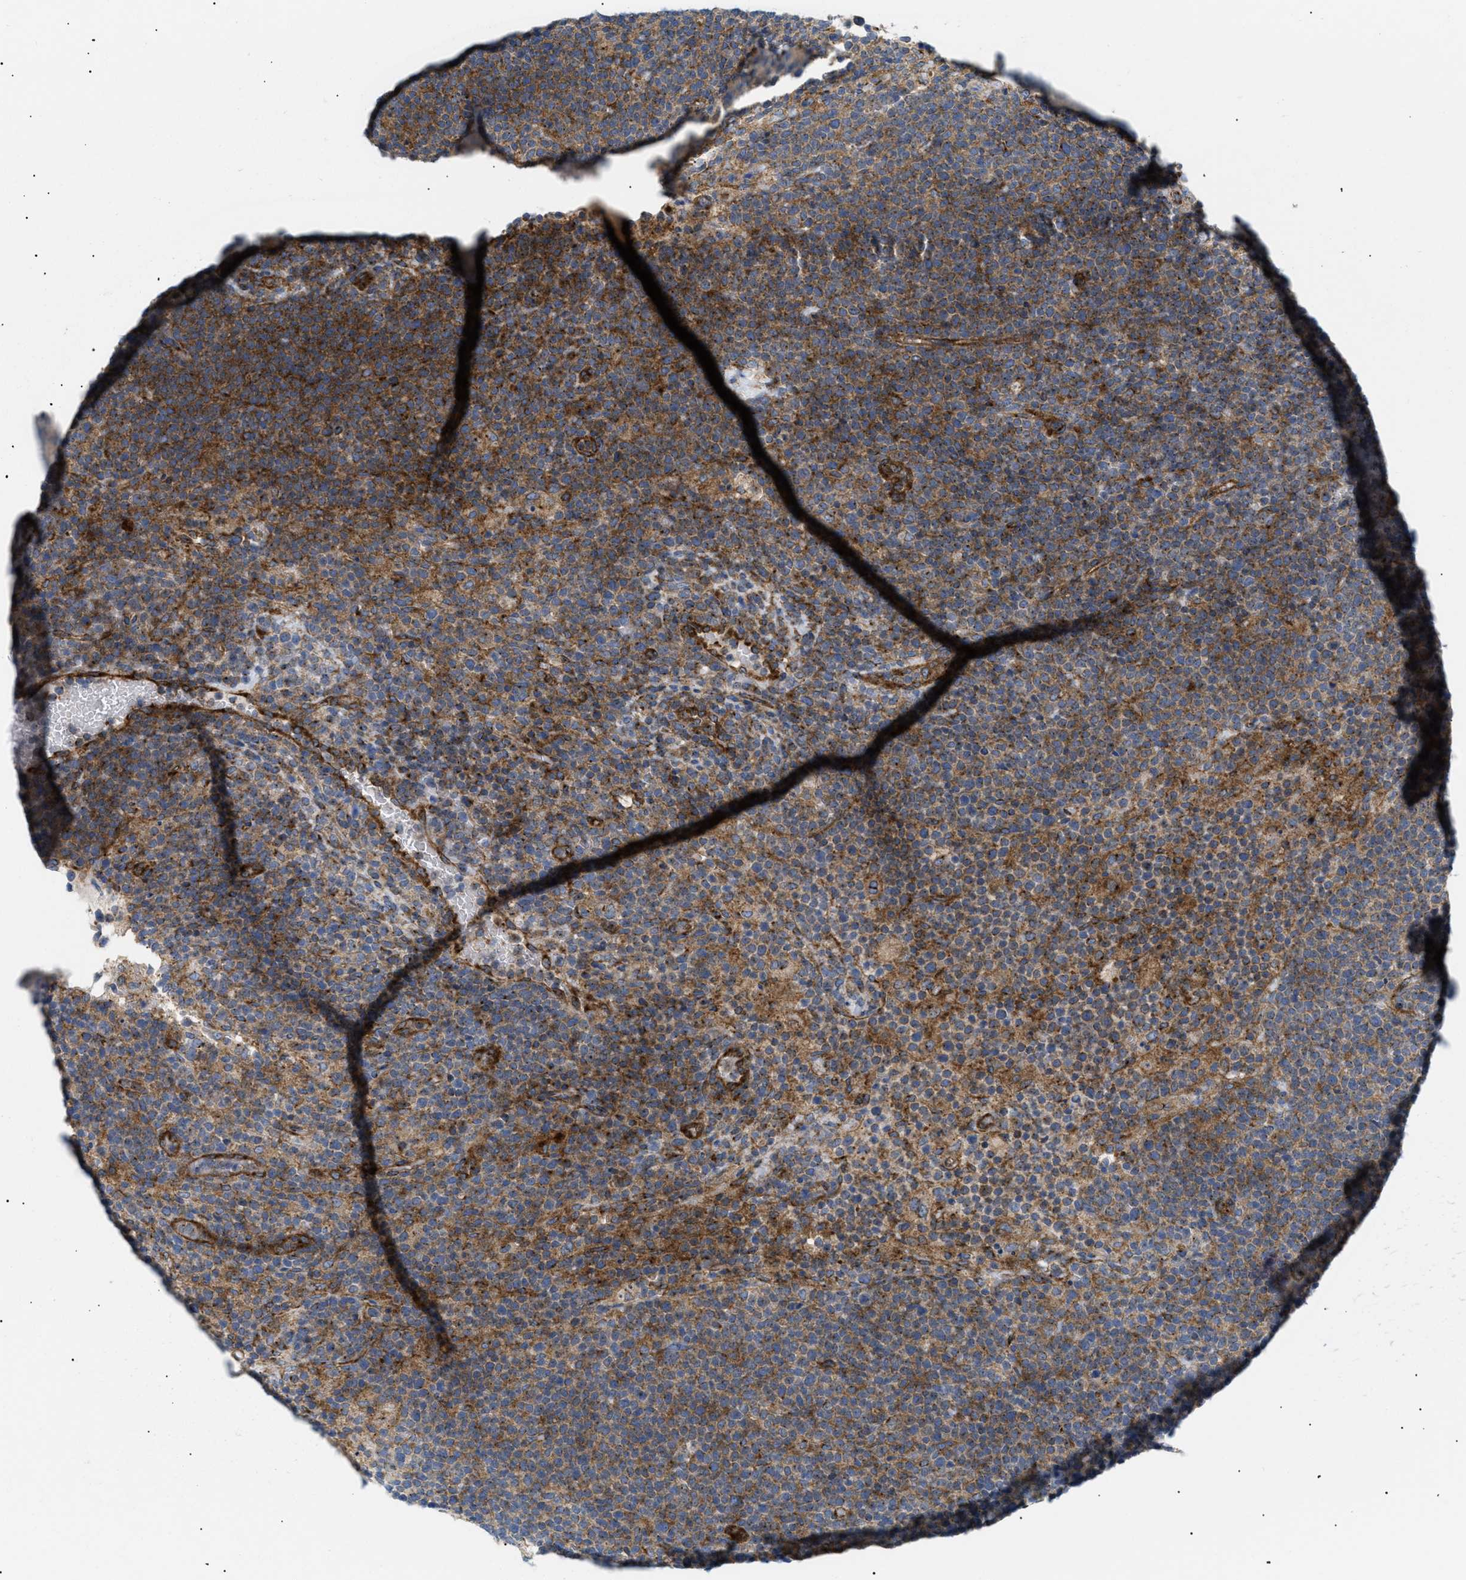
{"staining": {"intensity": "moderate", "quantity": ">75%", "location": "cytoplasmic/membranous"}, "tissue": "lymphoma", "cell_type": "Tumor cells", "image_type": "cancer", "snomed": [{"axis": "morphology", "description": "Malignant lymphoma, non-Hodgkin's type, High grade"}, {"axis": "topography", "description": "Lymph node"}], "caption": "A medium amount of moderate cytoplasmic/membranous expression is appreciated in about >75% of tumor cells in lymphoma tissue. (DAB (3,3'-diaminobenzidine) = brown stain, brightfield microscopy at high magnification).", "gene": "DCTN4", "patient": {"sex": "male", "age": 61}}